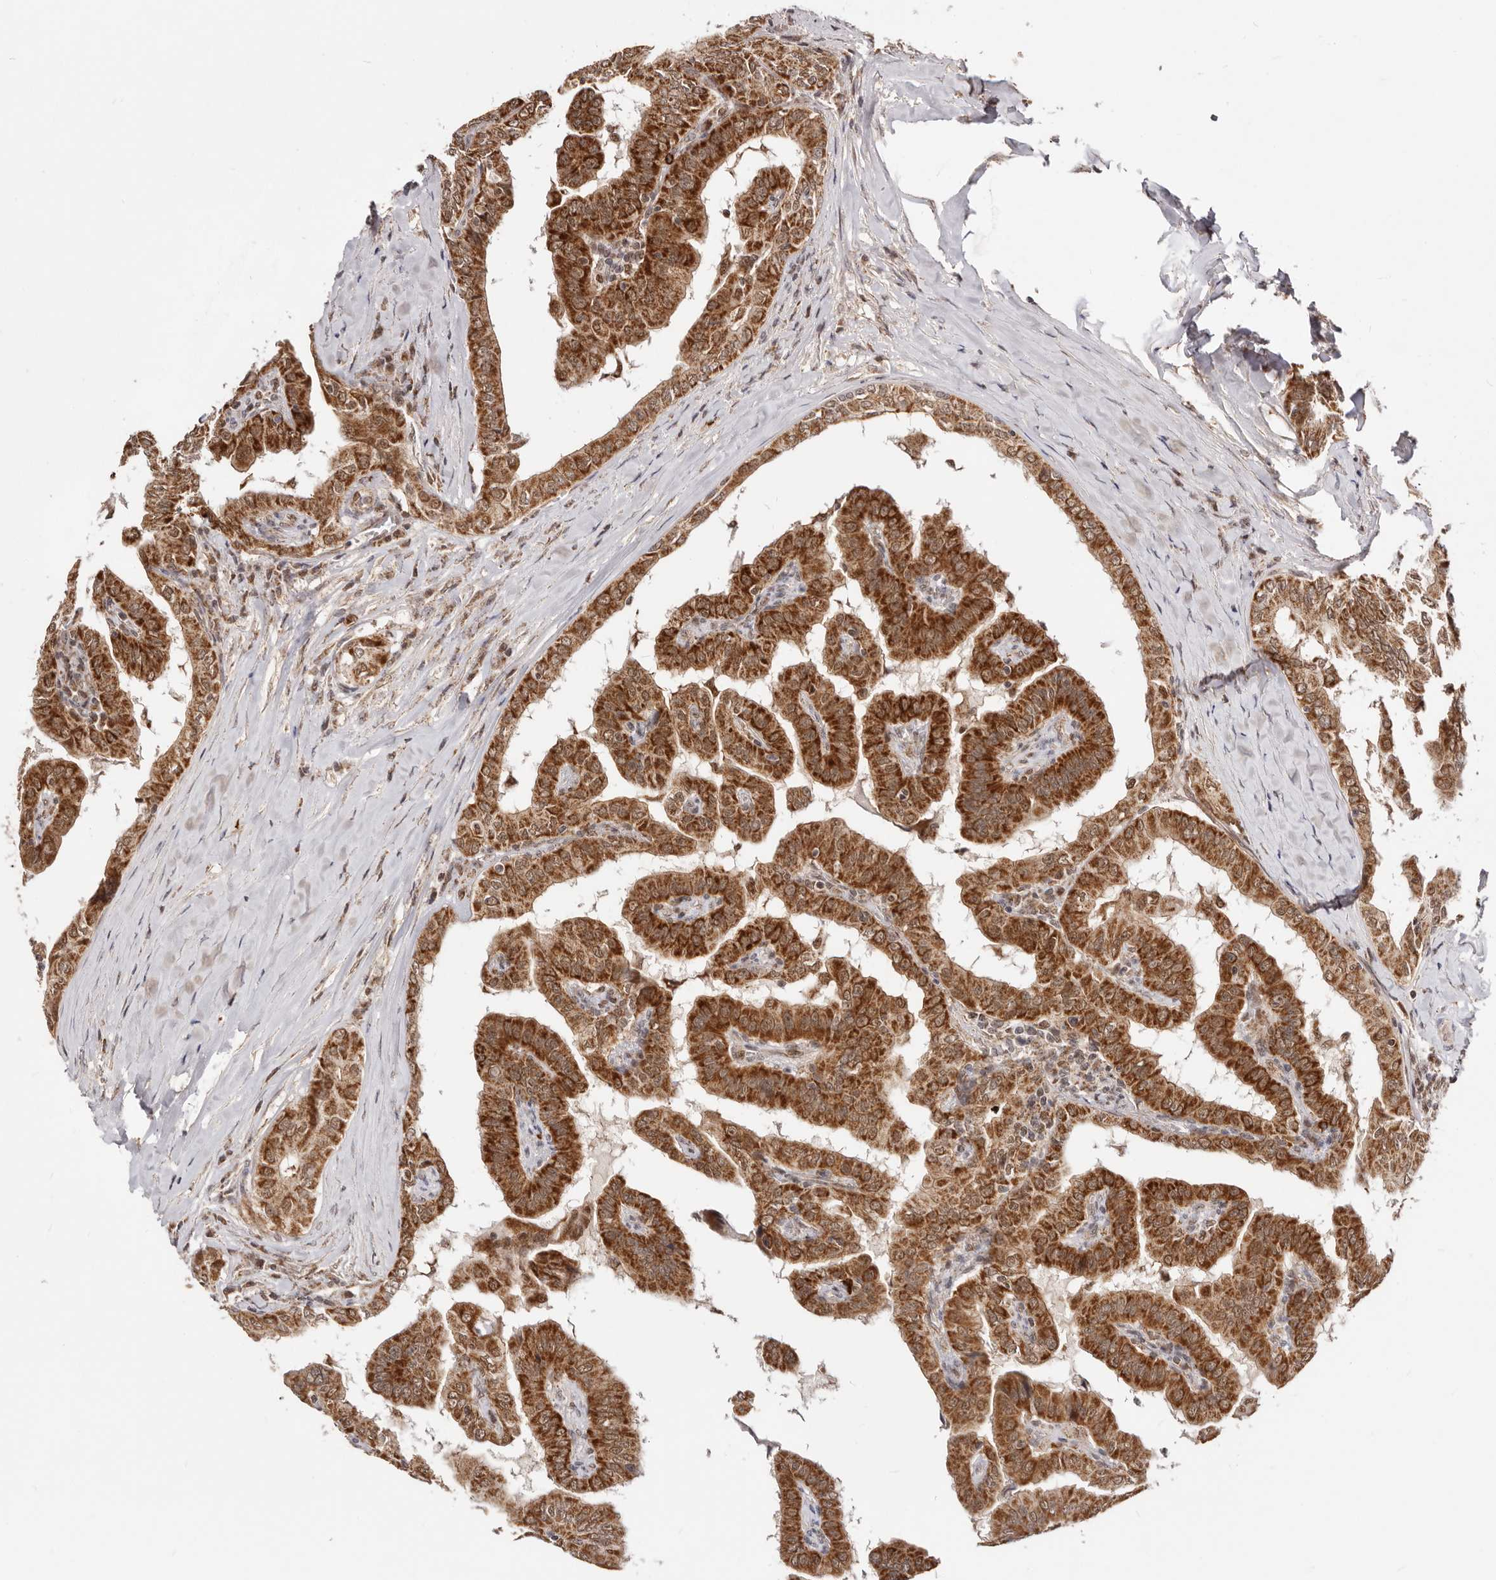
{"staining": {"intensity": "strong", "quantity": ">75%", "location": "cytoplasmic/membranous,nuclear"}, "tissue": "thyroid cancer", "cell_type": "Tumor cells", "image_type": "cancer", "snomed": [{"axis": "morphology", "description": "Papillary adenocarcinoma, NOS"}, {"axis": "topography", "description": "Thyroid gland"}], "caption": "The image reveals staining of thyroid cancer (papillary adenocarcinoma), revealing strong cytoplasmic/membranous and nuclear protein positivity (brown color) within tumor cells.", "gene": "SEC14L1", "patient": {"sex": "male", "age": 33}}